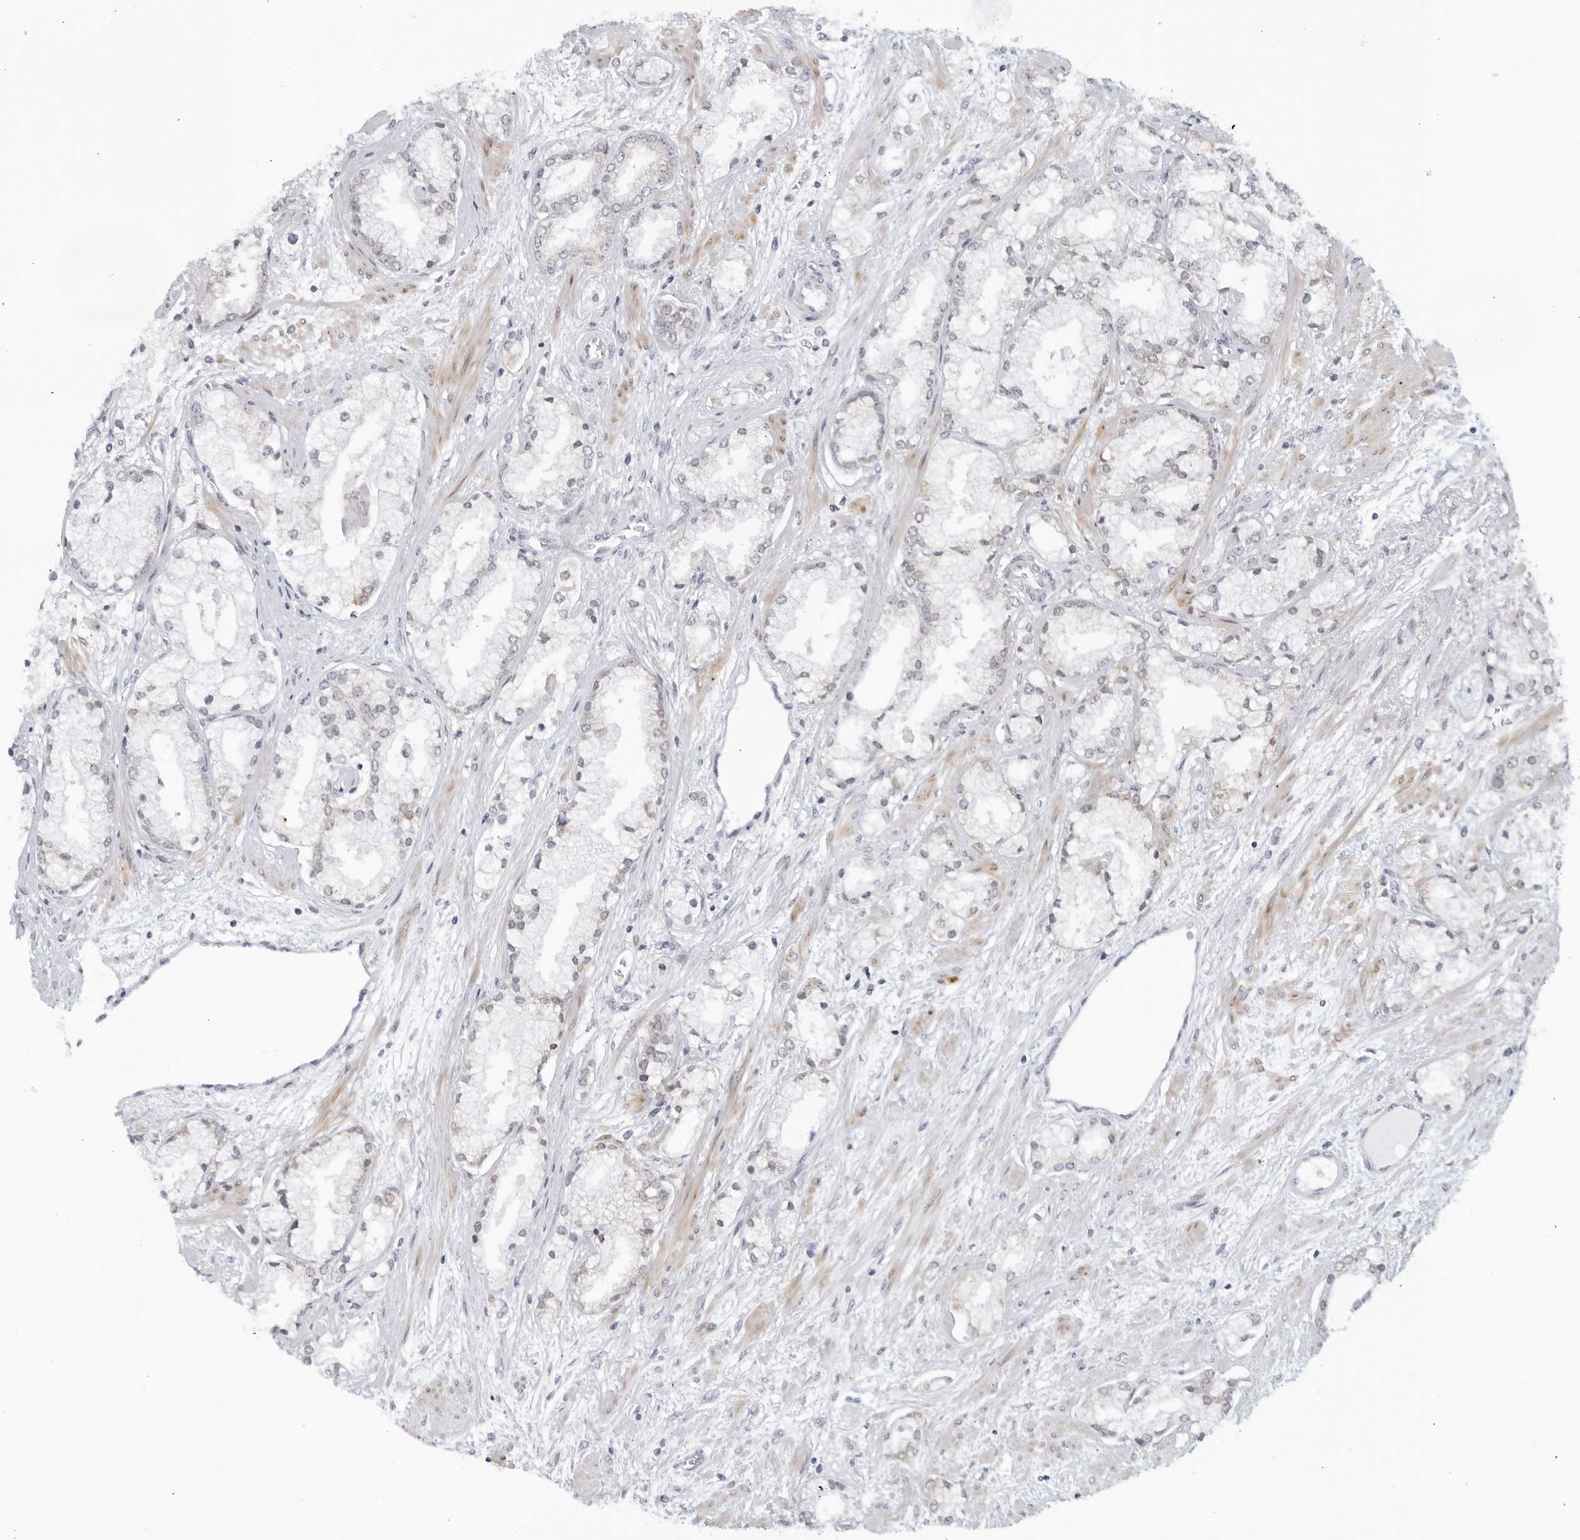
{"staining": {"intensity": "weak", "quantity": "<25%", "location": "cytoplasmic/membranous"}, "tissue": "prostate cancer", "cell_type": "Tumor cells", "image_type": "cancer", "snomed": [{"axis": "morphology", "description": "Adenocarcinoma, High grade"}, {"axis": "topography", "description": "Prostate"}], "caption": "Image shows no significant protein positivity in tumor cells of prostate cancer (high-grade adenocarcinoma).", "gene": "WDTC1", "patient": {"sex": "male", "age": 50}}